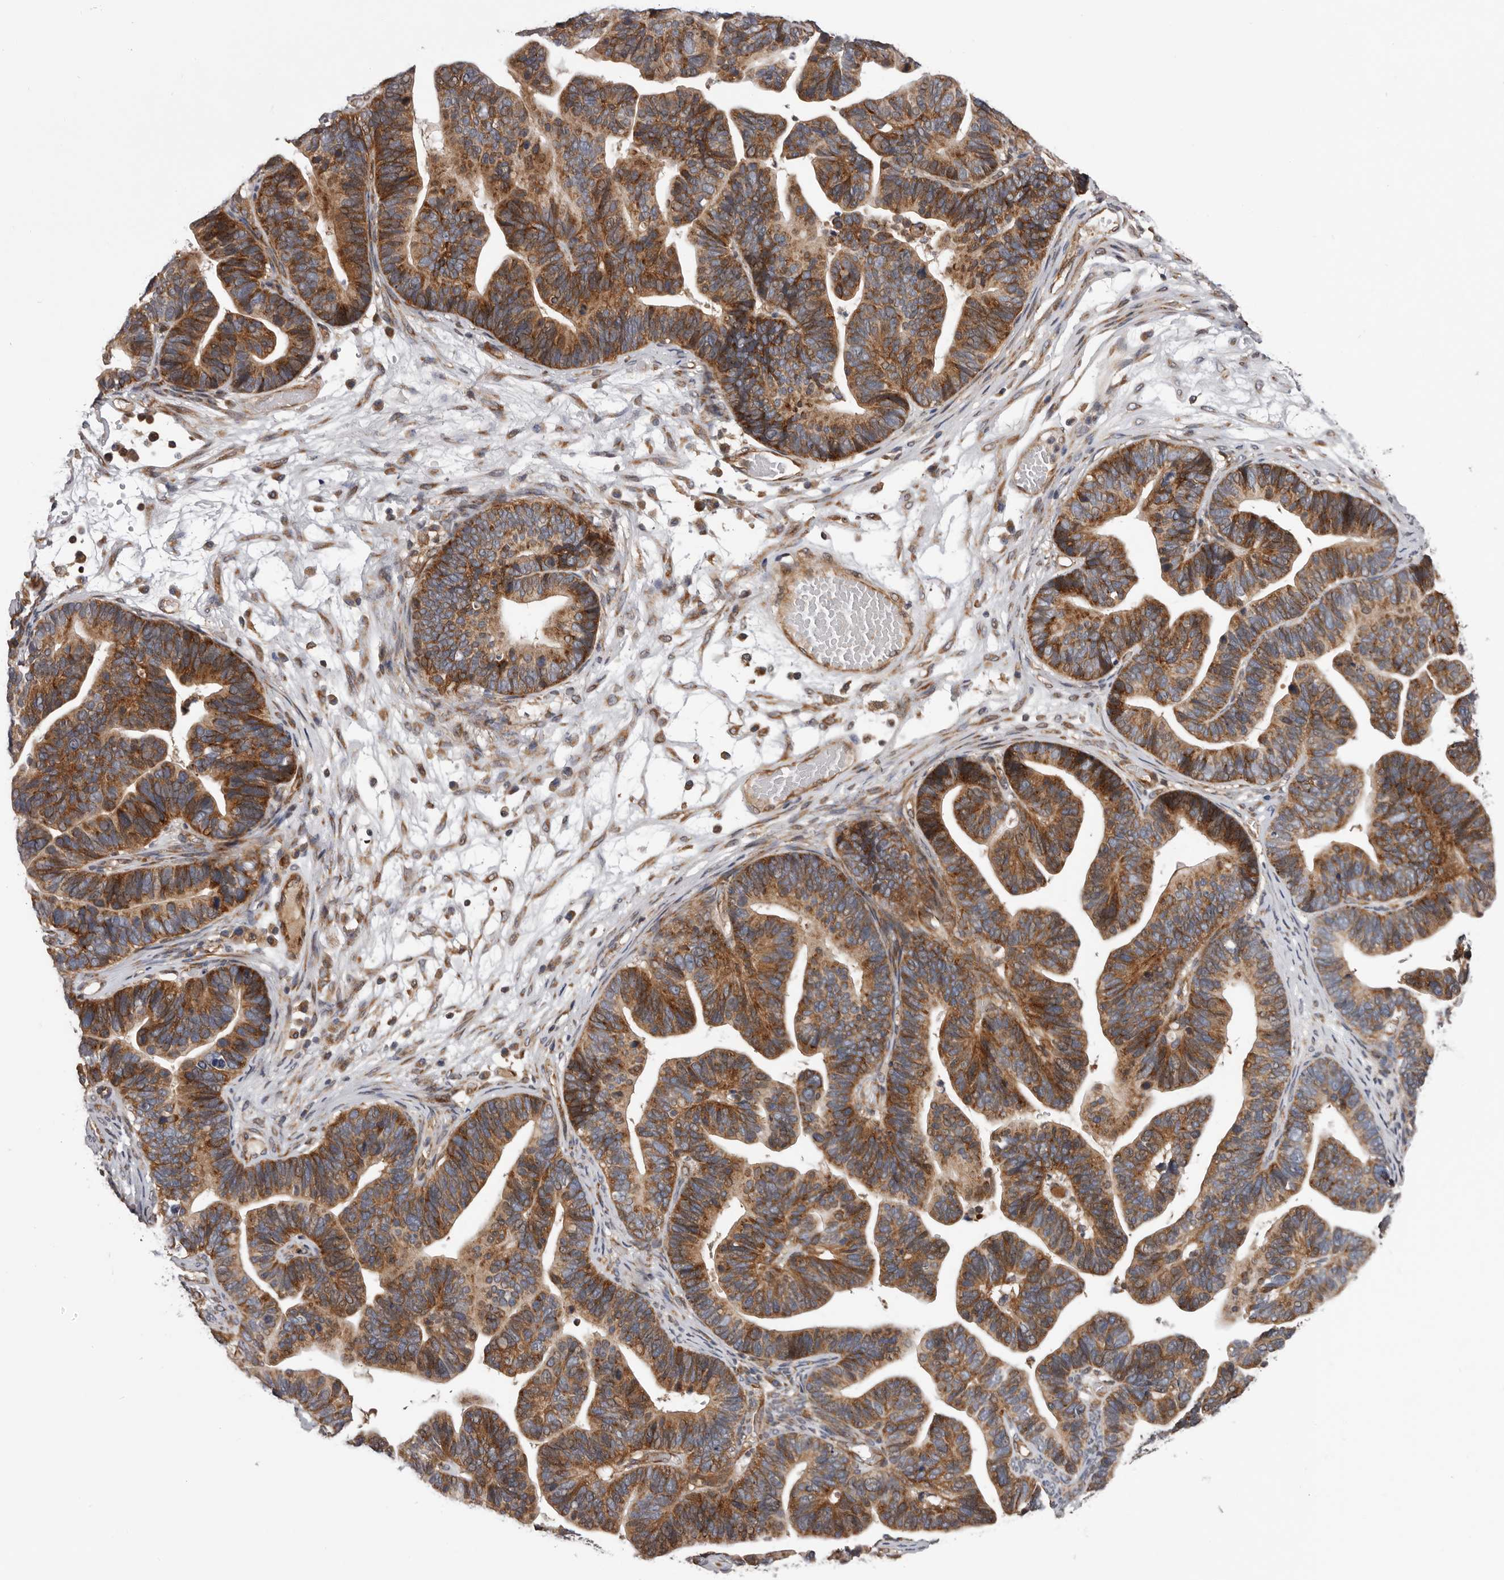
{"staining": {"intensity": "strong", "quantity": ">75%", "location": "cytoplasmic/membranous"}, "tissue": "ovarian cancer", "cell_type": "Tumor cells", "image_type": "cancer", "snomed": [{"axis": "morphology", "description": "Cystadenocarcinoma, serous, NOS"}, {"axis": "topography", "description": "Ovary"}], "caption": "Ovarian cancer (serous cystadenocarcinoma) stained for a protein (brown) exhibits strong cytoplasmic/membranous positive positivity in approximately >75% of tumor cells.", "gene": "VPS37A", "patient": {"sex": "female", "age": 56}}